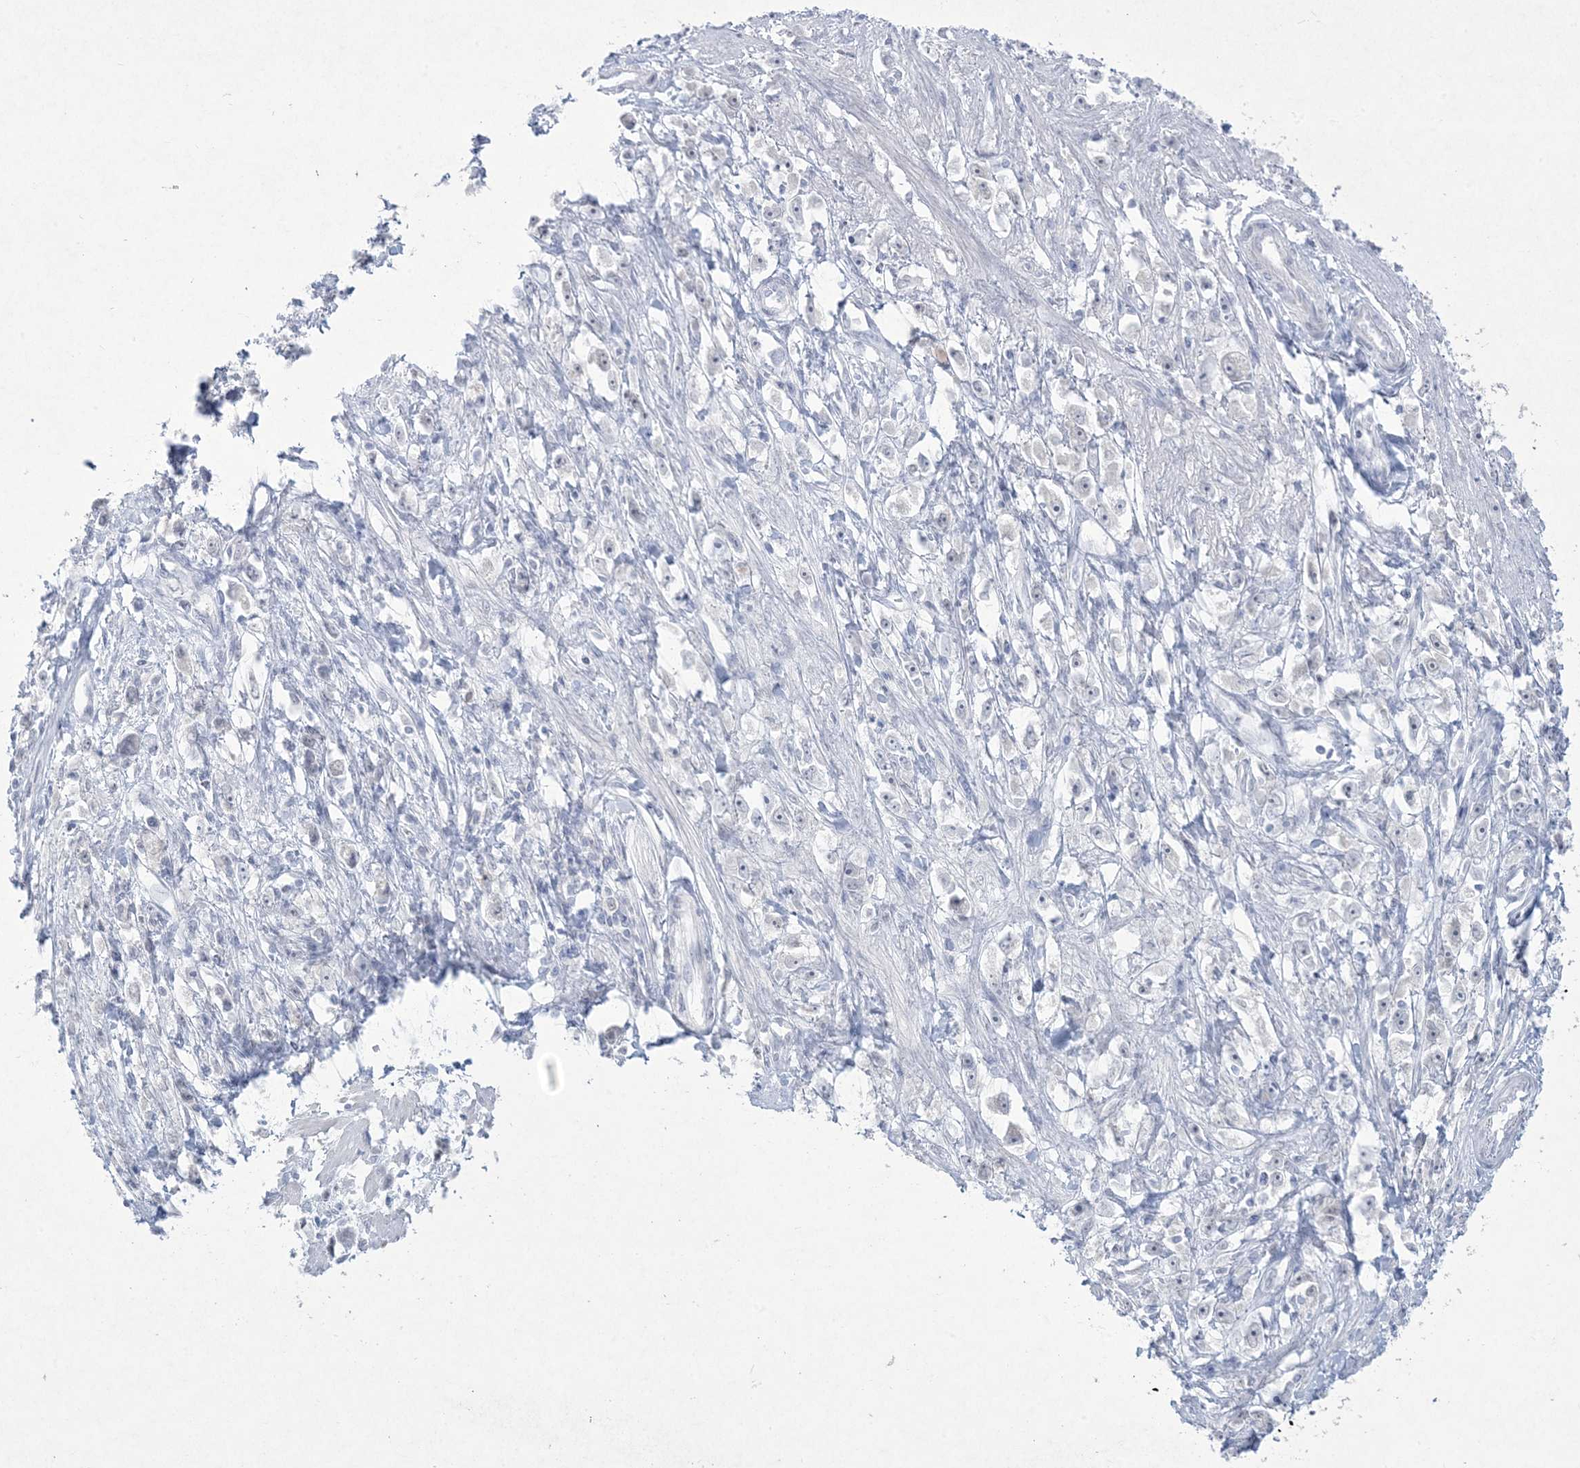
{"staining": {"intensity": "negative", "quantity": "none", "location": "none"}, "tissue": "stomach cancer", "cell_type": "Tumor cells", "image_type": "cancer", "snomed": [{"axis": "morphology", "description": "Adenocarcinoma, NOS"}, {"axis": "topography", "description": "Stomach"}], "caption": "Tumor cells are negative for protein expression in human stomach cancer.", "gene": "HOMEZ", "patient": {"sex": "female", "age": 59}}